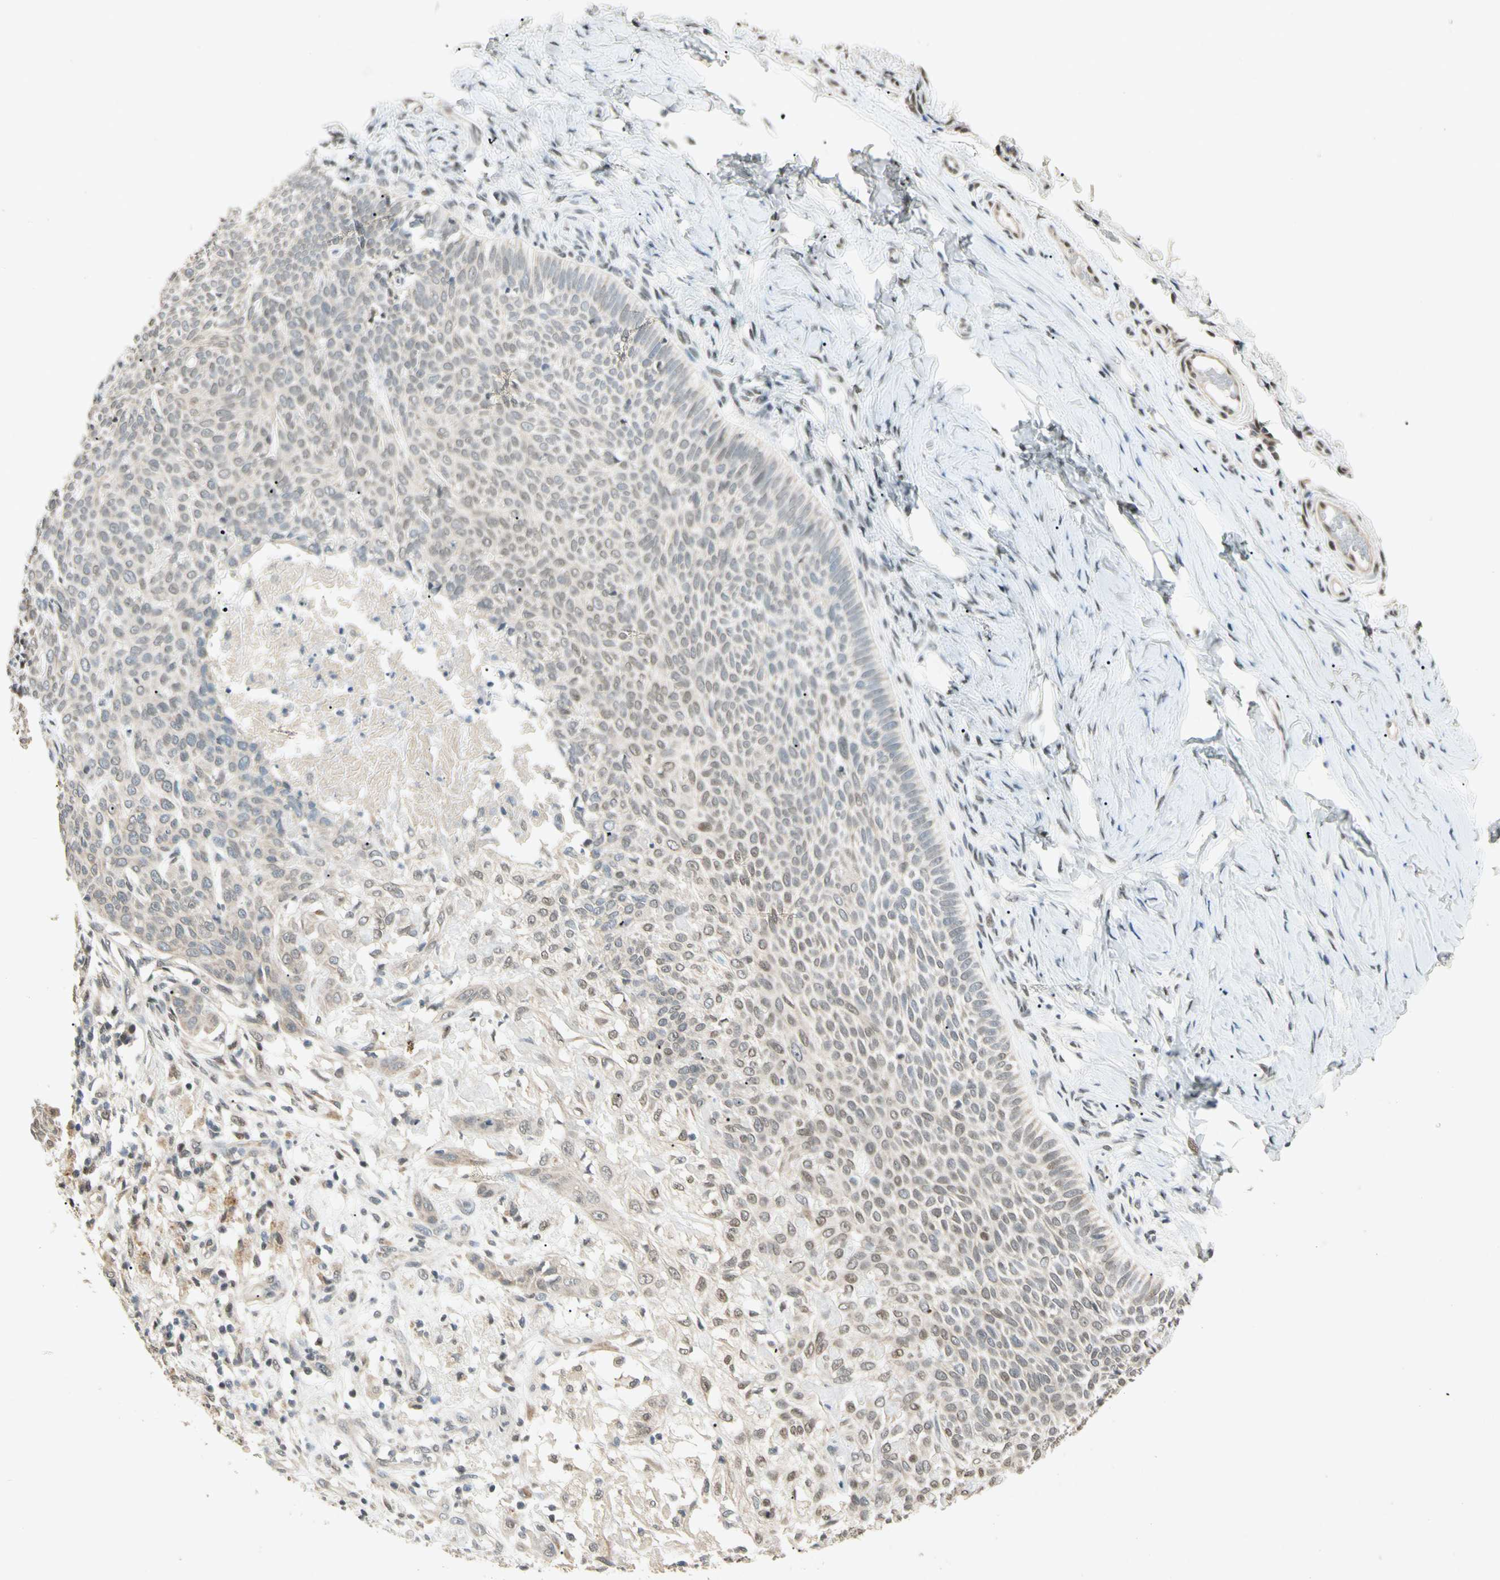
{"staining": {"intensity": "weak", "quantity": "25%-75%", "location": "nuclear"}, "tissue": "skin cancer", "cell_type": "Tumor cells", "image_type": "cancer", "snomed": [{"axis": "morphology", "description": "Normal tissue, NOS"}, {"axis": "morphology", "description": "Basal cell carcinoma"}, {"axis": "topography", "description": "Skin"}], "caption": "IHC image of skin basal cell carcinoma stained for a protein (brown), which exhibits low levels of weak nuclear positivity in approximately 25%-75% of tumor cells.", "gene": "ZBTB4", "patient": {"sex": "male", "age": 87}}